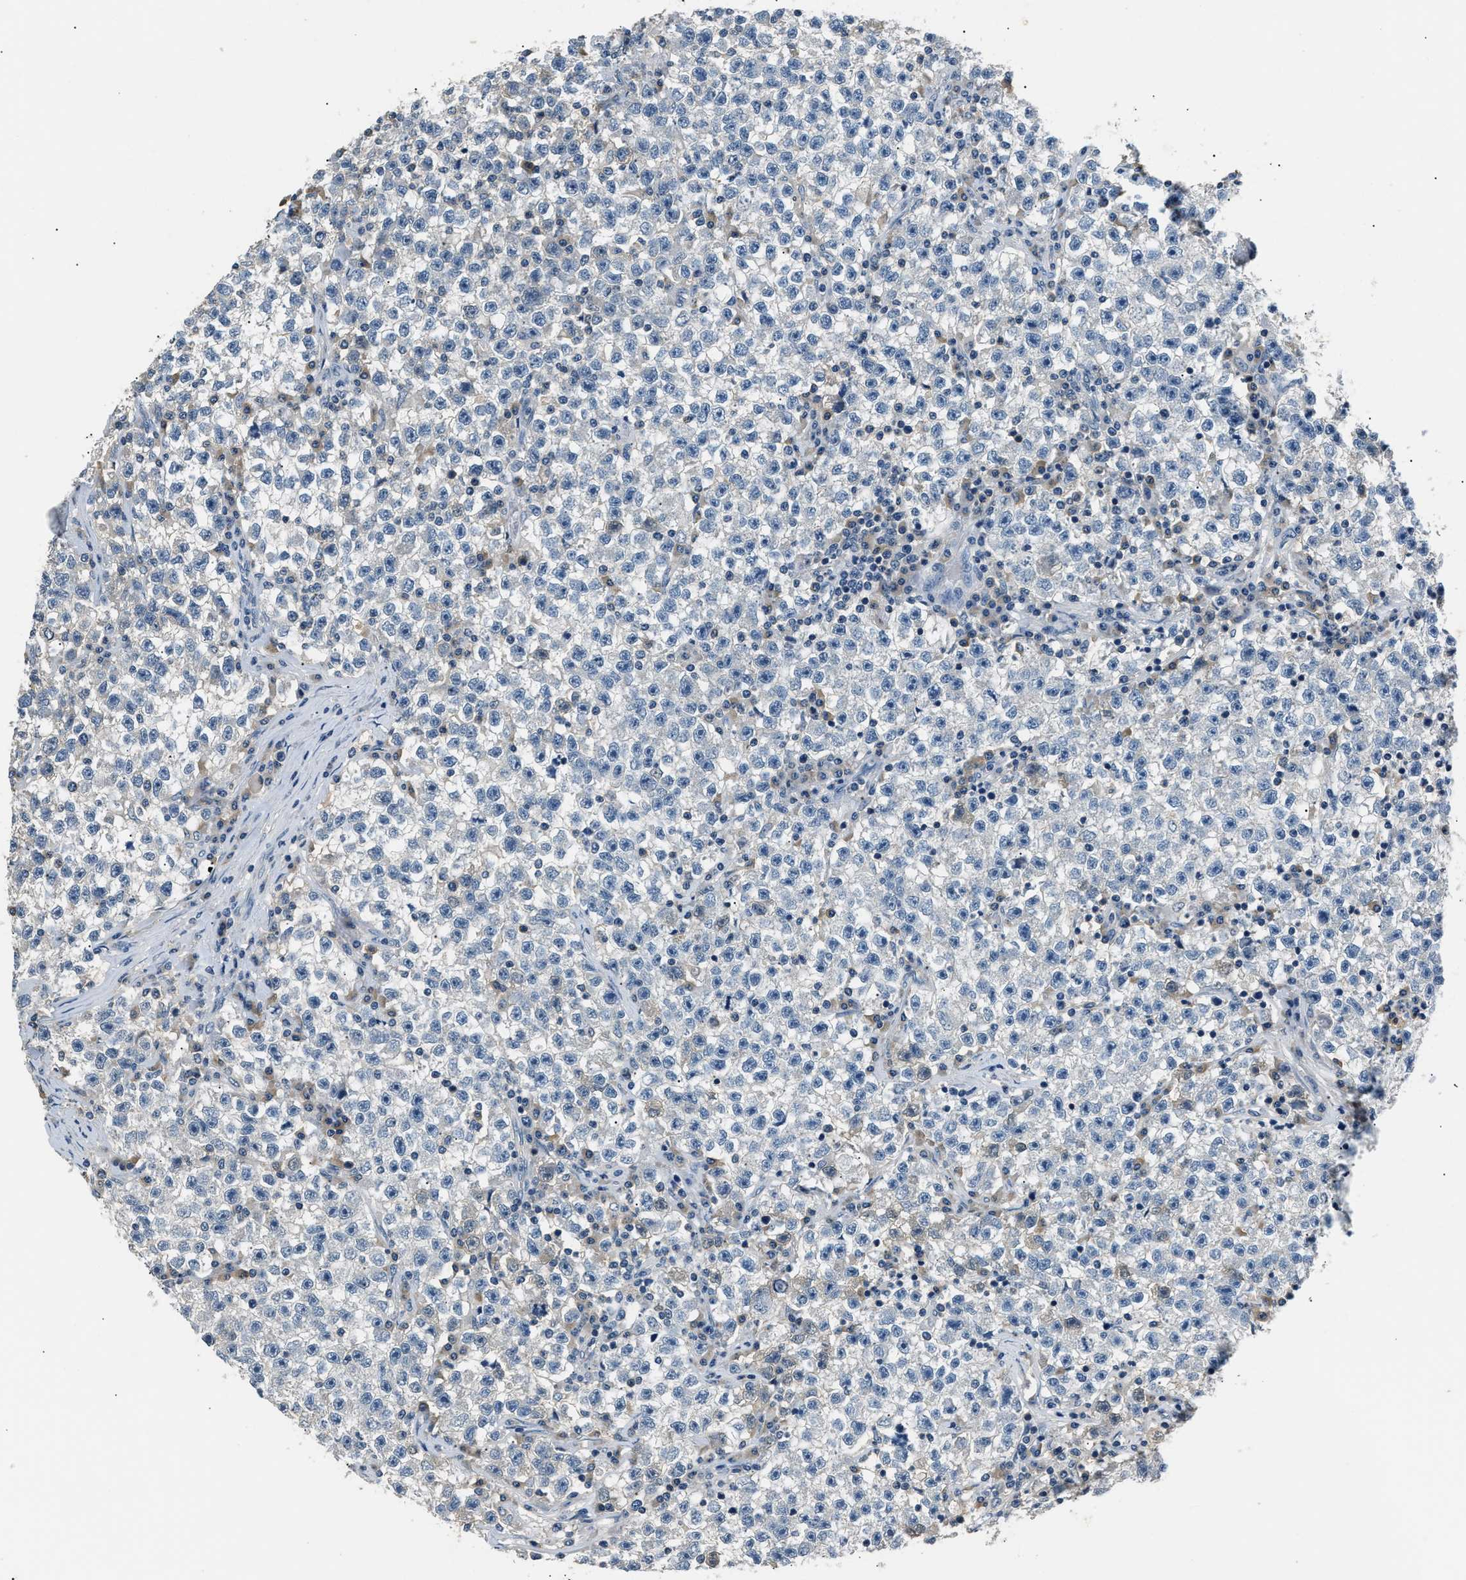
{"staining": {"intensity": "negative", "quantity": "none", "location": "none"}, "tissue": "testis cancer", "cell_type": "Tumor cells", "image_type": "cancer", "snomed": [{"axis": "morphology", "description": "Seminoma, NOS"}, {"axis": "topography", "description": "Testis"}], "caption": "Tumor cells show no significant protein expression in testis cancer (seminoma).", "gene": "INHA", "patient": {"sex": "male", "age": 22}}